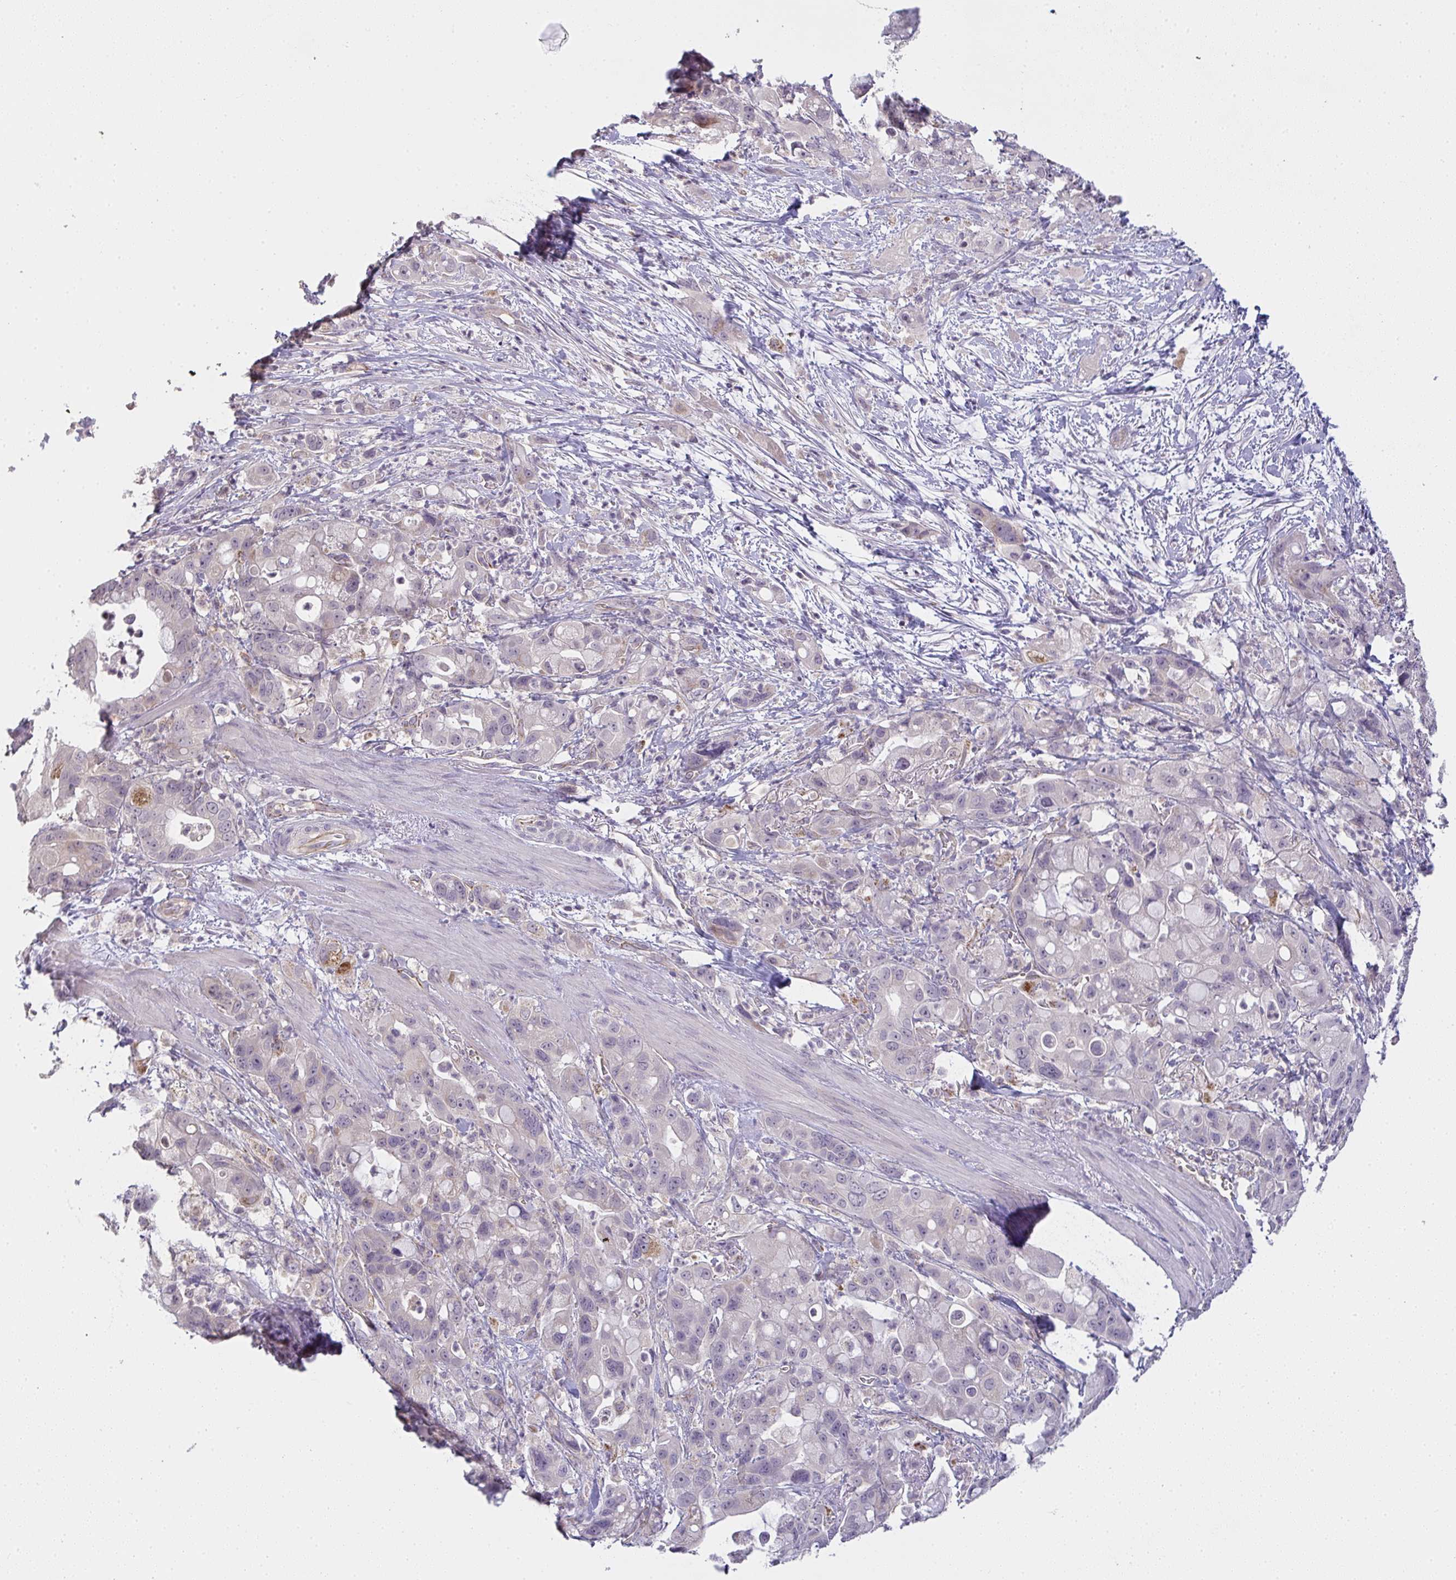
{"staining": {"intensity": "weak", "quantity": "<25%", "location": "cytoplasmic/membranous"}, "tissue": "pancreatic cancer", "cell_type": "Tumor cells", "image_type": "cancer", "snomed": [{"axis": "morphology", "description": "Adenocarcinoma, NOS"}, {"axis": "topography", "description": "Pancreas"}], "caption": "Immunohistochemistry micrograph of neoplastic tissue: pancreatic cancer (adenocarcinoma) stained with DAB demonstrates no significant protein positivity in tumor cells. The staining is performed using DAB (3,3'-diaminobenzidine) brown chromogen with nuclei counter-stained in using hematoxylin.", "gene": "TMEM219", "patient": {"sex": "male", "age": 68}}